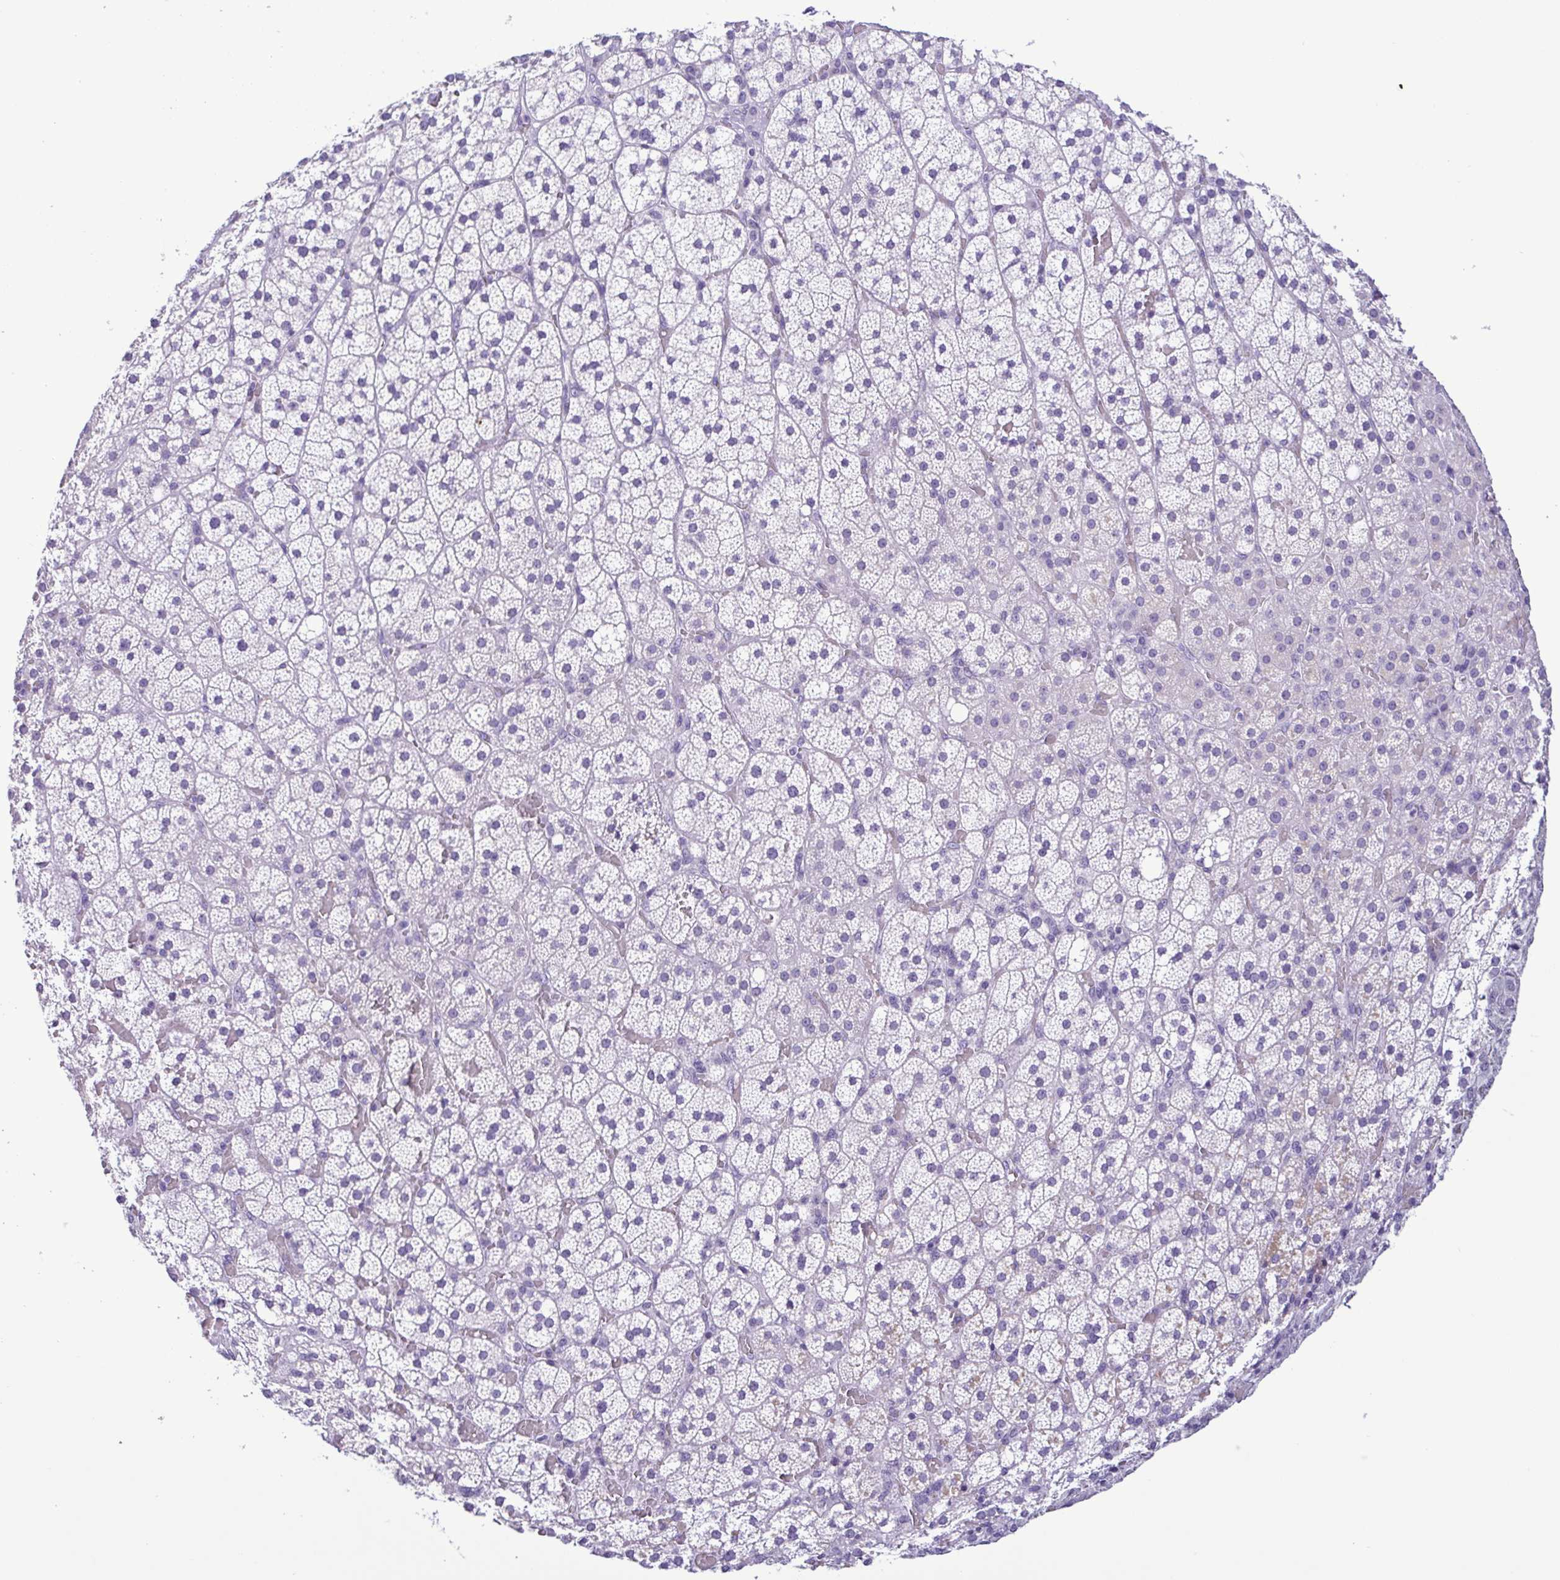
{"staining": {"intensity": "negative", "quantity": "none", "location": "none"}, "tissue": "adrenal gland", "cell_type": "Glandular cells", "image_type": "normal", "snomed": [{"axis": "morphology", "description": "Normal tissue, NOS"}, {"axis": "topography", "description": "Adrenal gland"}], "caption": "Adrenal gland stained for a protein using immunohistochemistry (IHC) exhibits no expression glandular cells.", "gene": "CBY2", "patient": {"sex": "male", "age": 53}}